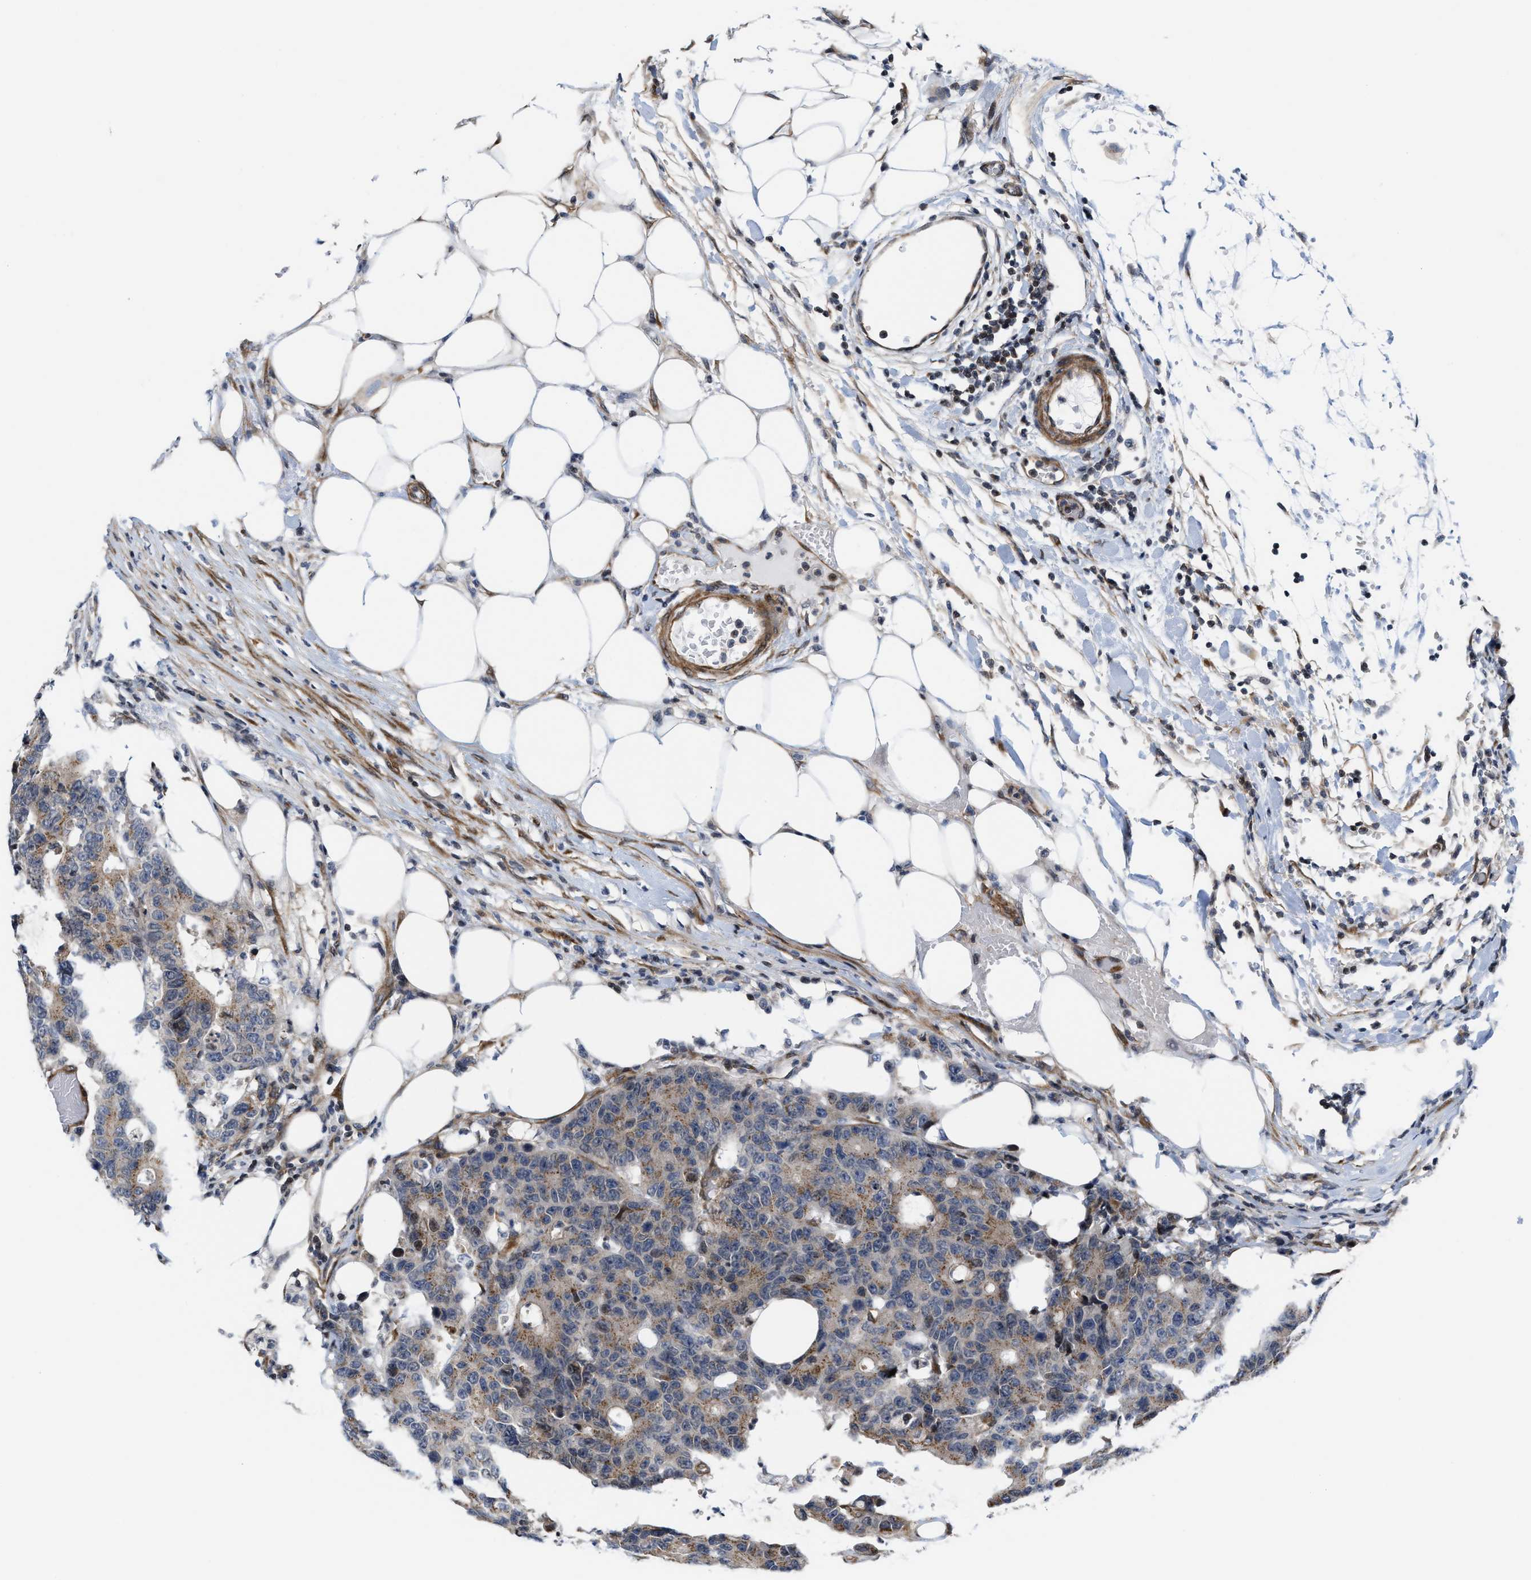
{"staining": {"intensity": "weak", "quantity": "25%-75%", "location": "cytoplasmic/membranous"}, "tissue": "colorectal cancer", "cell_type": "Tumor cells", "image_type": "cancer", "snomed": [{"axis": "morphology", "description": "Adenocarcinoma, NOS"}, {"axis": "topography", "description": "Colon"}], "caption": "Human colorectal cancer stained with a brown dye shows weak cytoplasmic/membranous positive expression in about 25%-75% of tumor cells.", "gene": "TGFB1I1", "patient": {"sex": "female", "age": 86}}